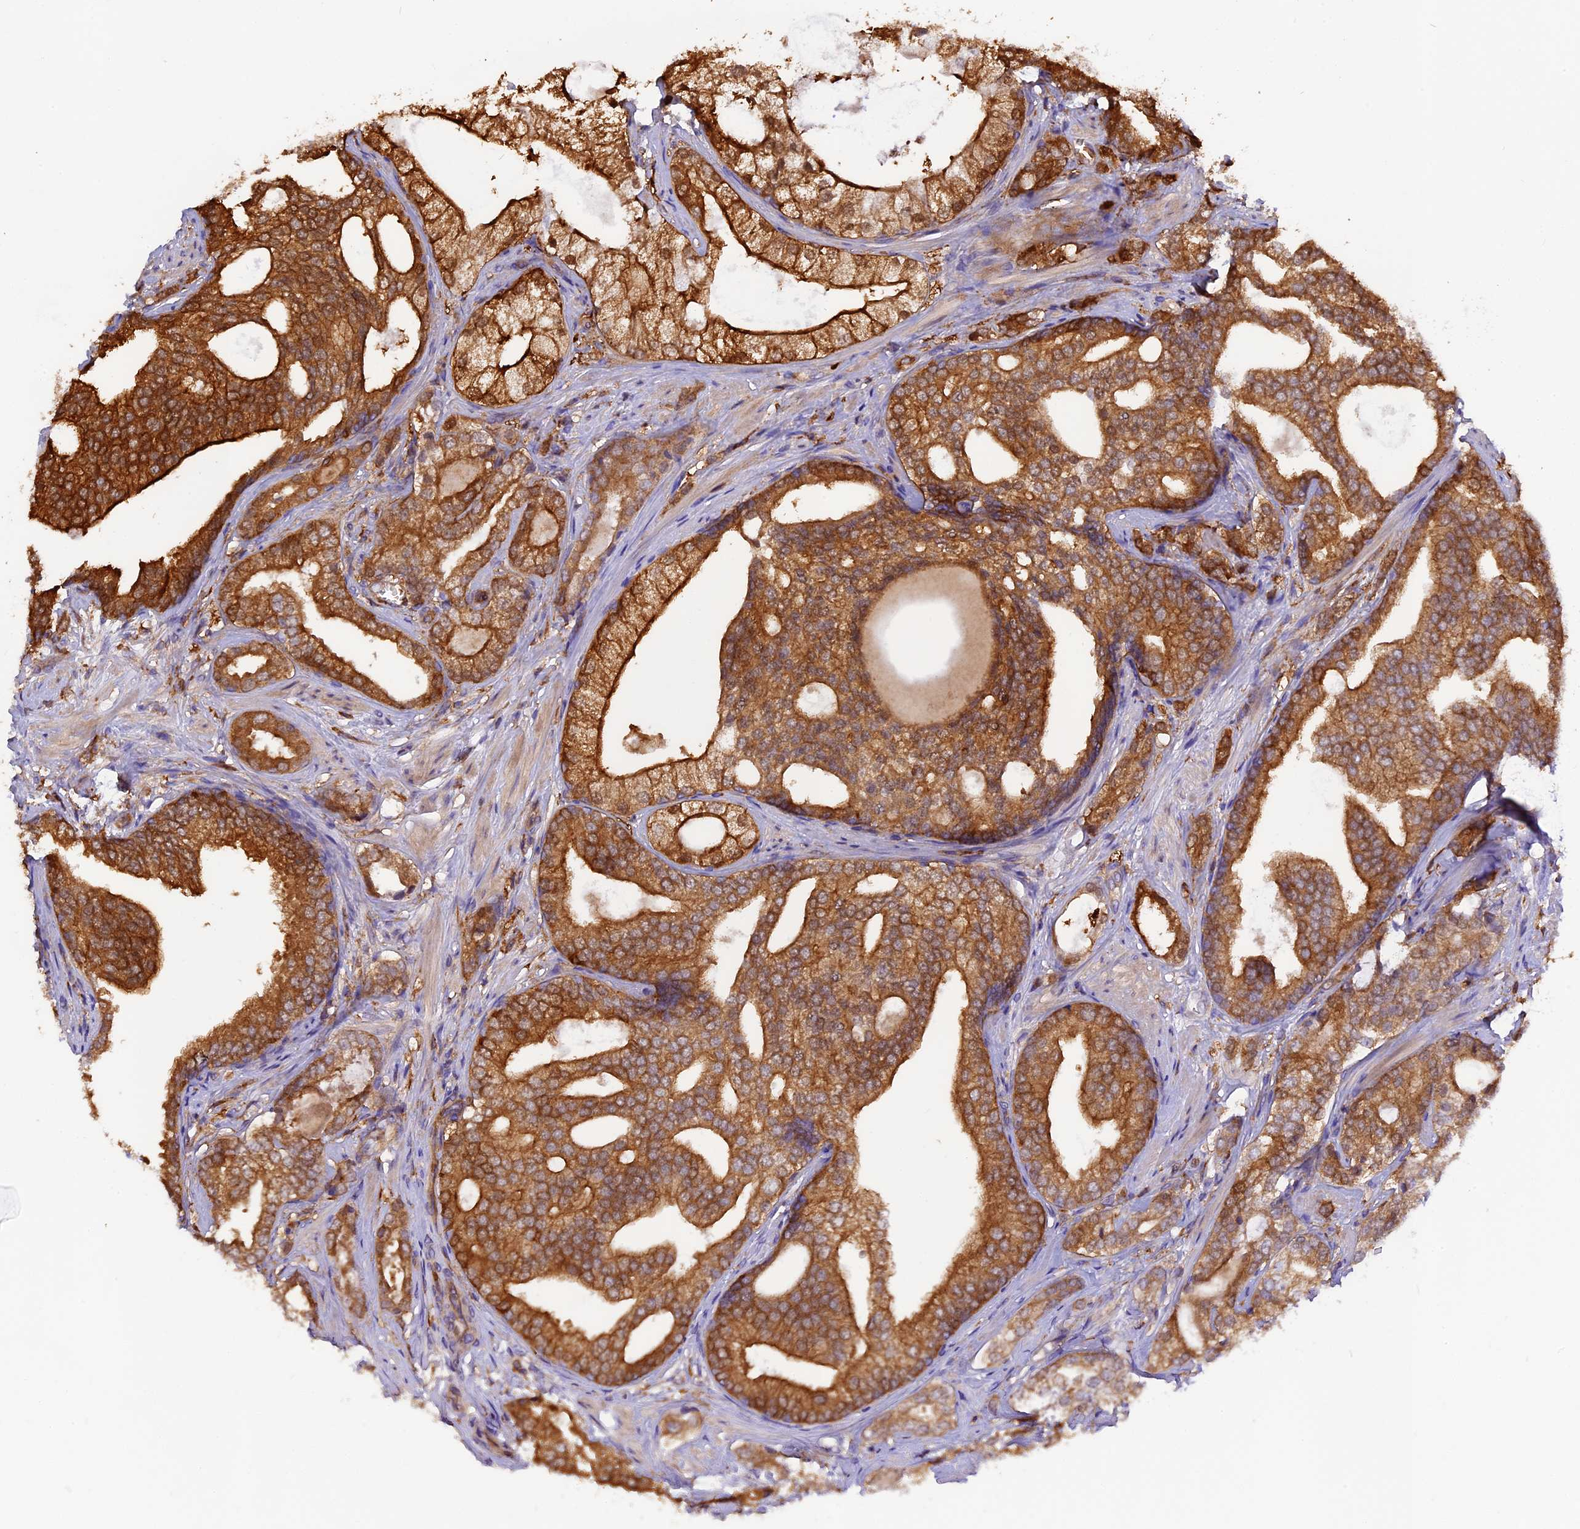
{"staining": {"intensity": "strong", "quantity": ">75%", "location": "cytoplasmic/membranous"}, "tissue": "prostate cancer", "cell_type": "Tumor cells", "image_type": "cancer", "snomed": [{"axis": "morphology", "description": "Adenocarcinoma, High grade"}, {"axis": "topography", "description": "Prostate"}], "caption": "Strong cytoplasmic/membranous positivity for a protein is seen in about >75% of tumor cells of prostate cancer (adenocarcinoma (high-grade)) using immunohistochemistry (IHC).", "gene": "MYO9B", "patient": {"sex": "male", "age": 60}}